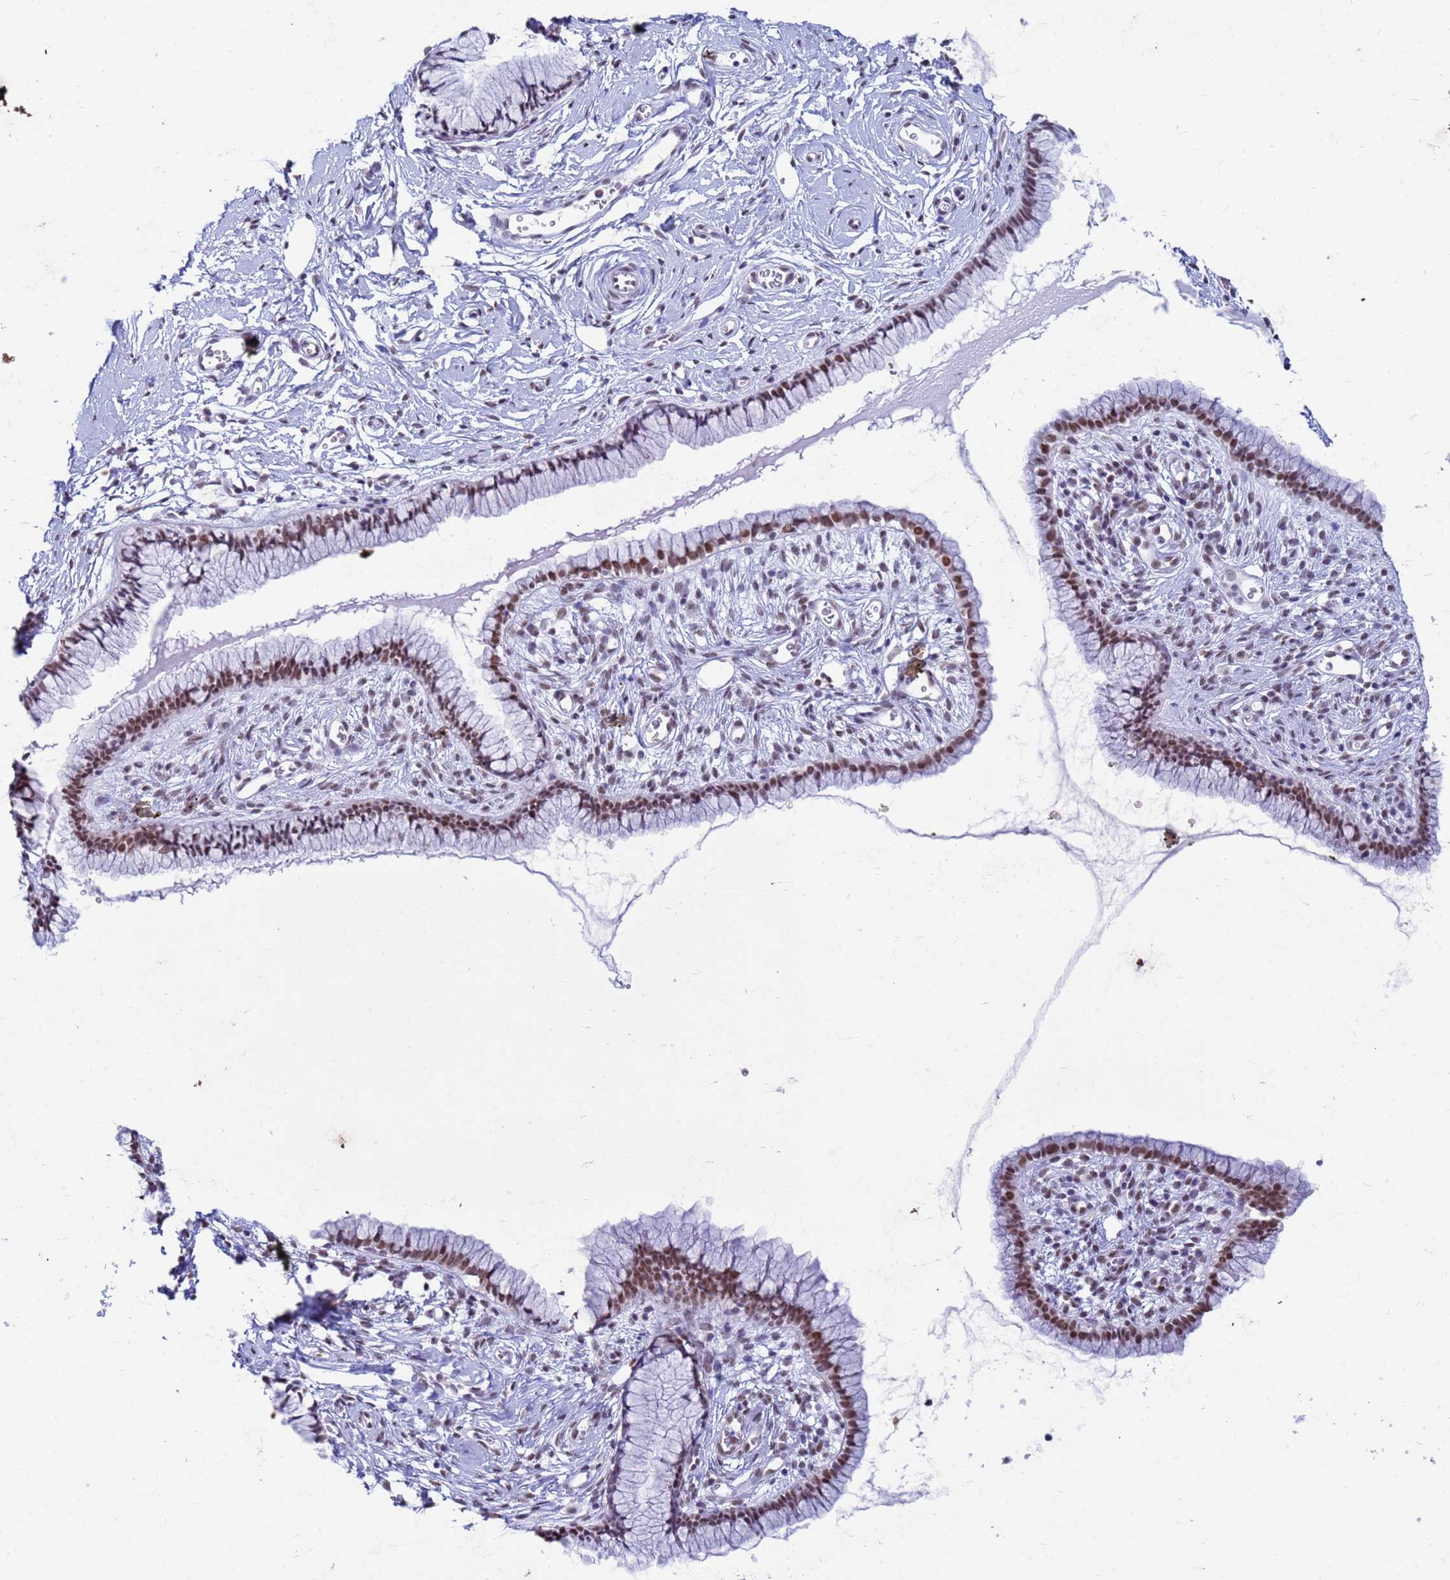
{"staining": {"intensity": "moderate", "quantity": ">75%", "location": "nuclear"}, "tissue": "cervix", "cell_type": "Glandular cells", "image_type": "normal", "snomed": [{"axis": "morphology", "description": "Normal tissue, NOS"}, {"axis": "topography", "description": "Cervix"}], "caption": "Immunohistochemistry photomicrograph of normal cervix: cervix stained using immunohistochemistry (IHC) shows medium levels of moderate protein expression localized specifically in the nuclear of glandular cells, appearing as a nuclear brown color.", "gene": "FAM170B", "patient": {"sex": "female", "age": 40}}